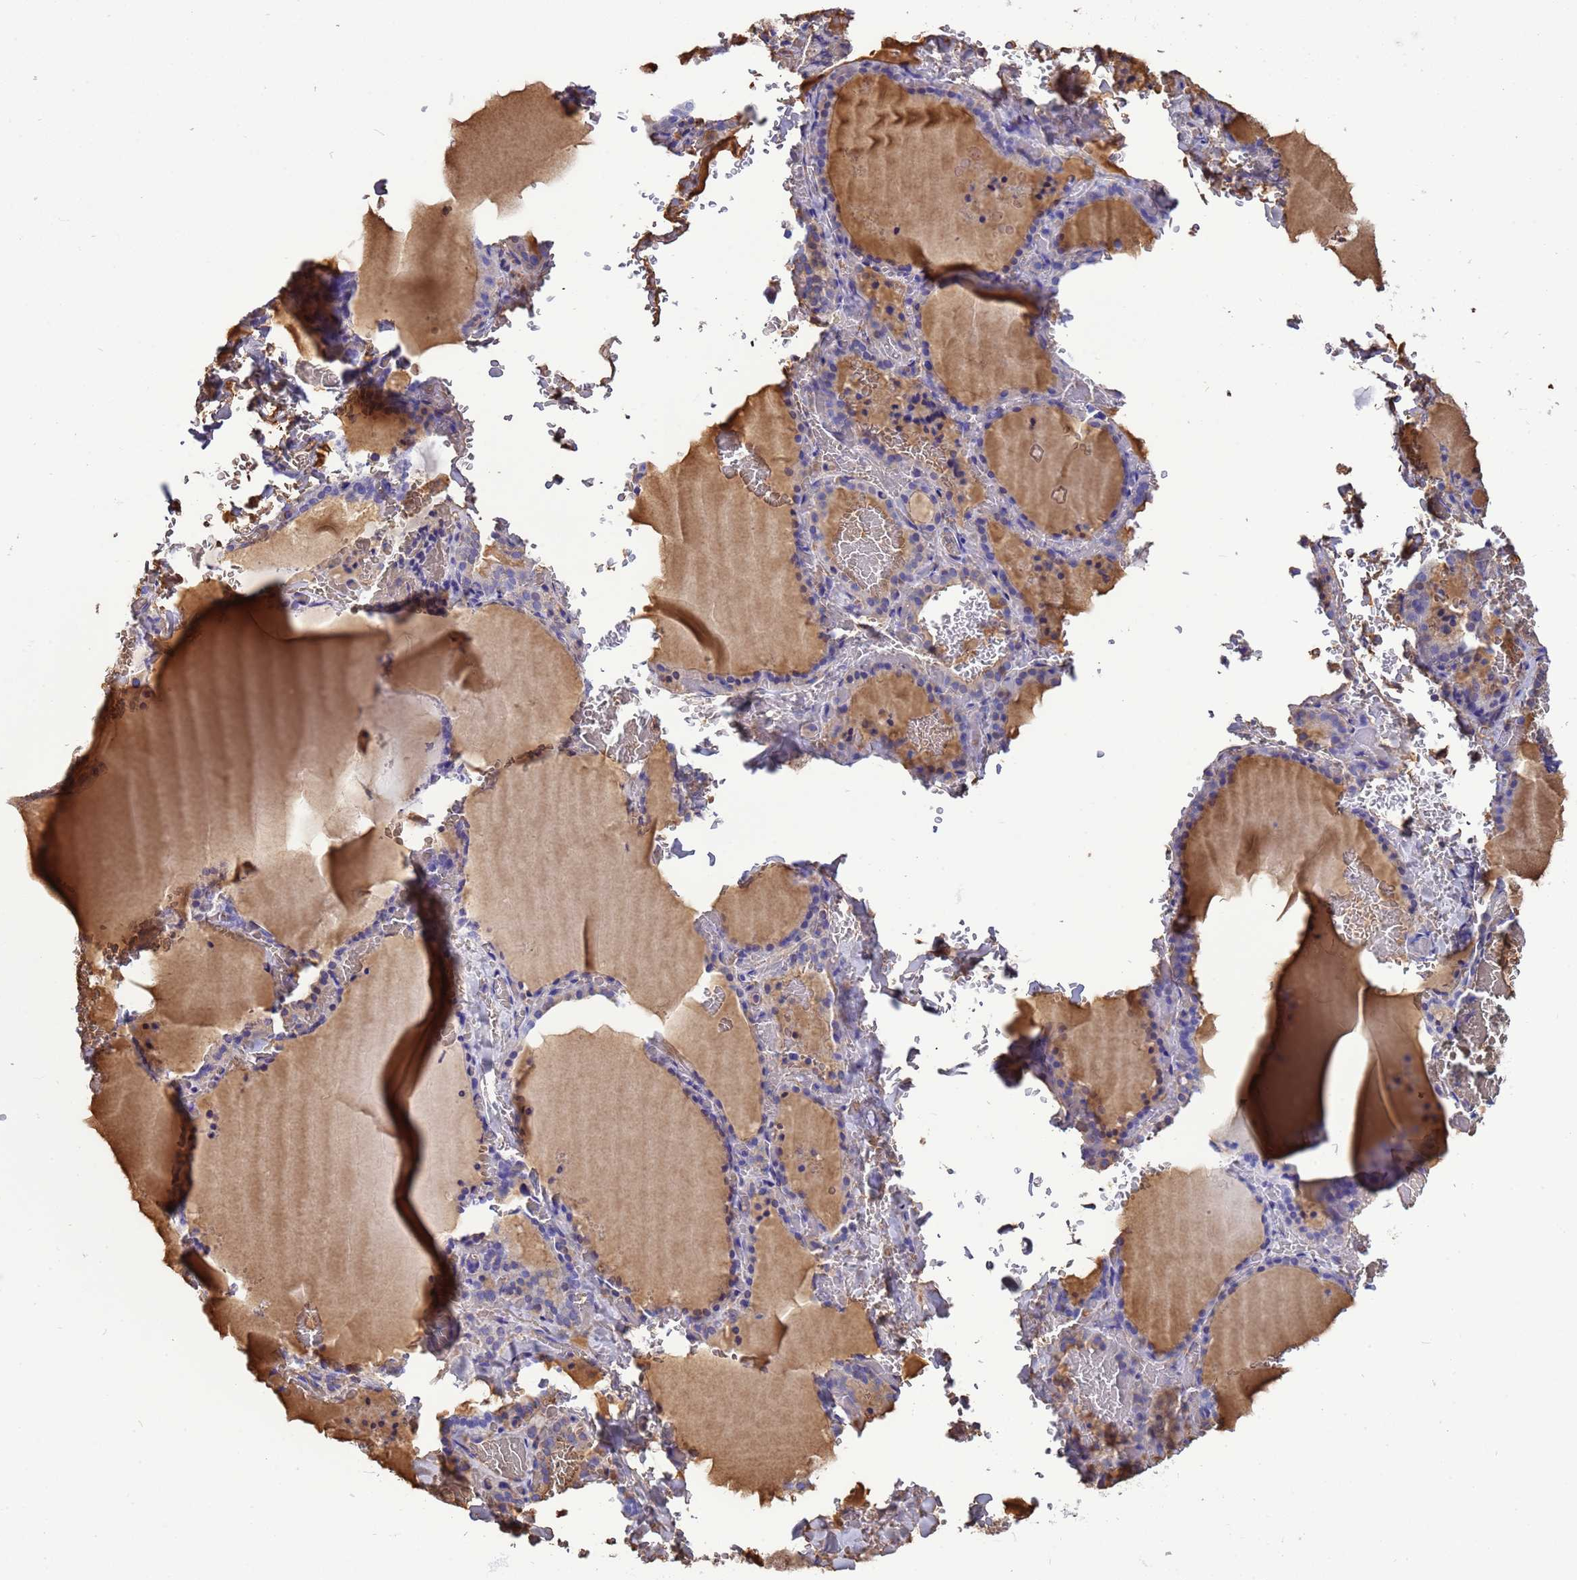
{"staining": {"intensity": "negative", "quantity": "none", "location": "none"}, "tissue": "thyroid gland", "cell_type": "Glandular cells", "image_type": "normal", "snomed": [{"axis": "morphology", "description": "Normal tissue, NOS"}, {"axis": "topography", "description": "Thyroid gland"}], "caption": "Thyroid gland was stained to show a protein in brown. There is no significant staining in glandular cells. The staining was performed using DAB (3,3'-diaminobenzidine) to visualize the protein expression in brown, while the nuclei were stained in blue with hematoxylin (Magnification: 20x).", "gene": "H1", "patient": {"sex": "female", "age": 39}}